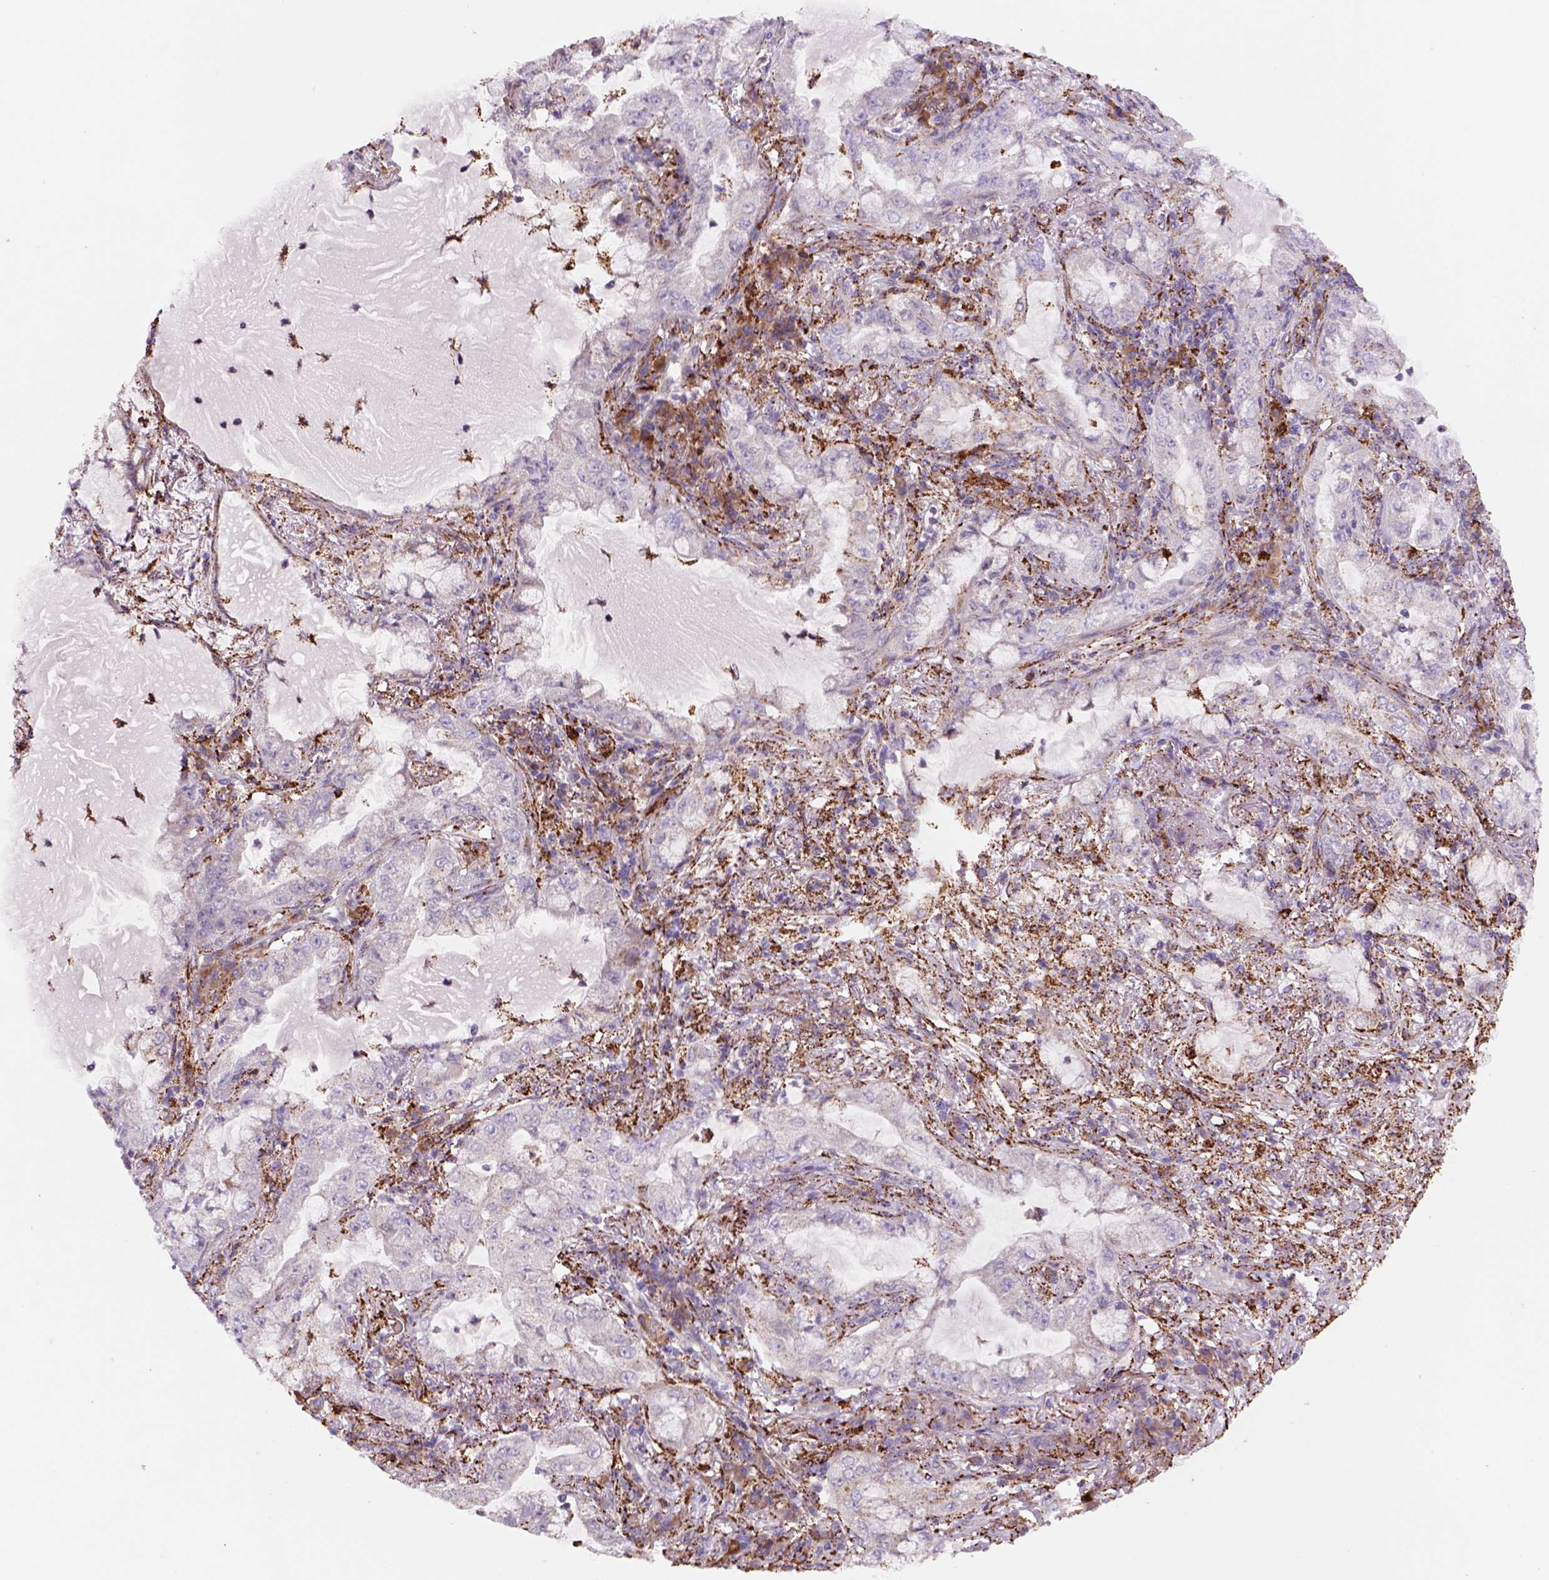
{"staining": {"intensity": "negative", "quantity": "none", "location": "none"}, "tissue": "lung cancer", "cell_type": "Tumor cells", "image_type": "cancer", "snomed": [{"axis": "morphology", "description": "Adenocarcinoma, NOS"}, {"axis": "topography", "description": "Lung"}], "caption": "A photomicrograph of lung adenocarcinoma stained for a protein demonstrates no brown staining in tumor cells.", "gene": "FZD7", "patient": {"sex": "female", "age": 73}}